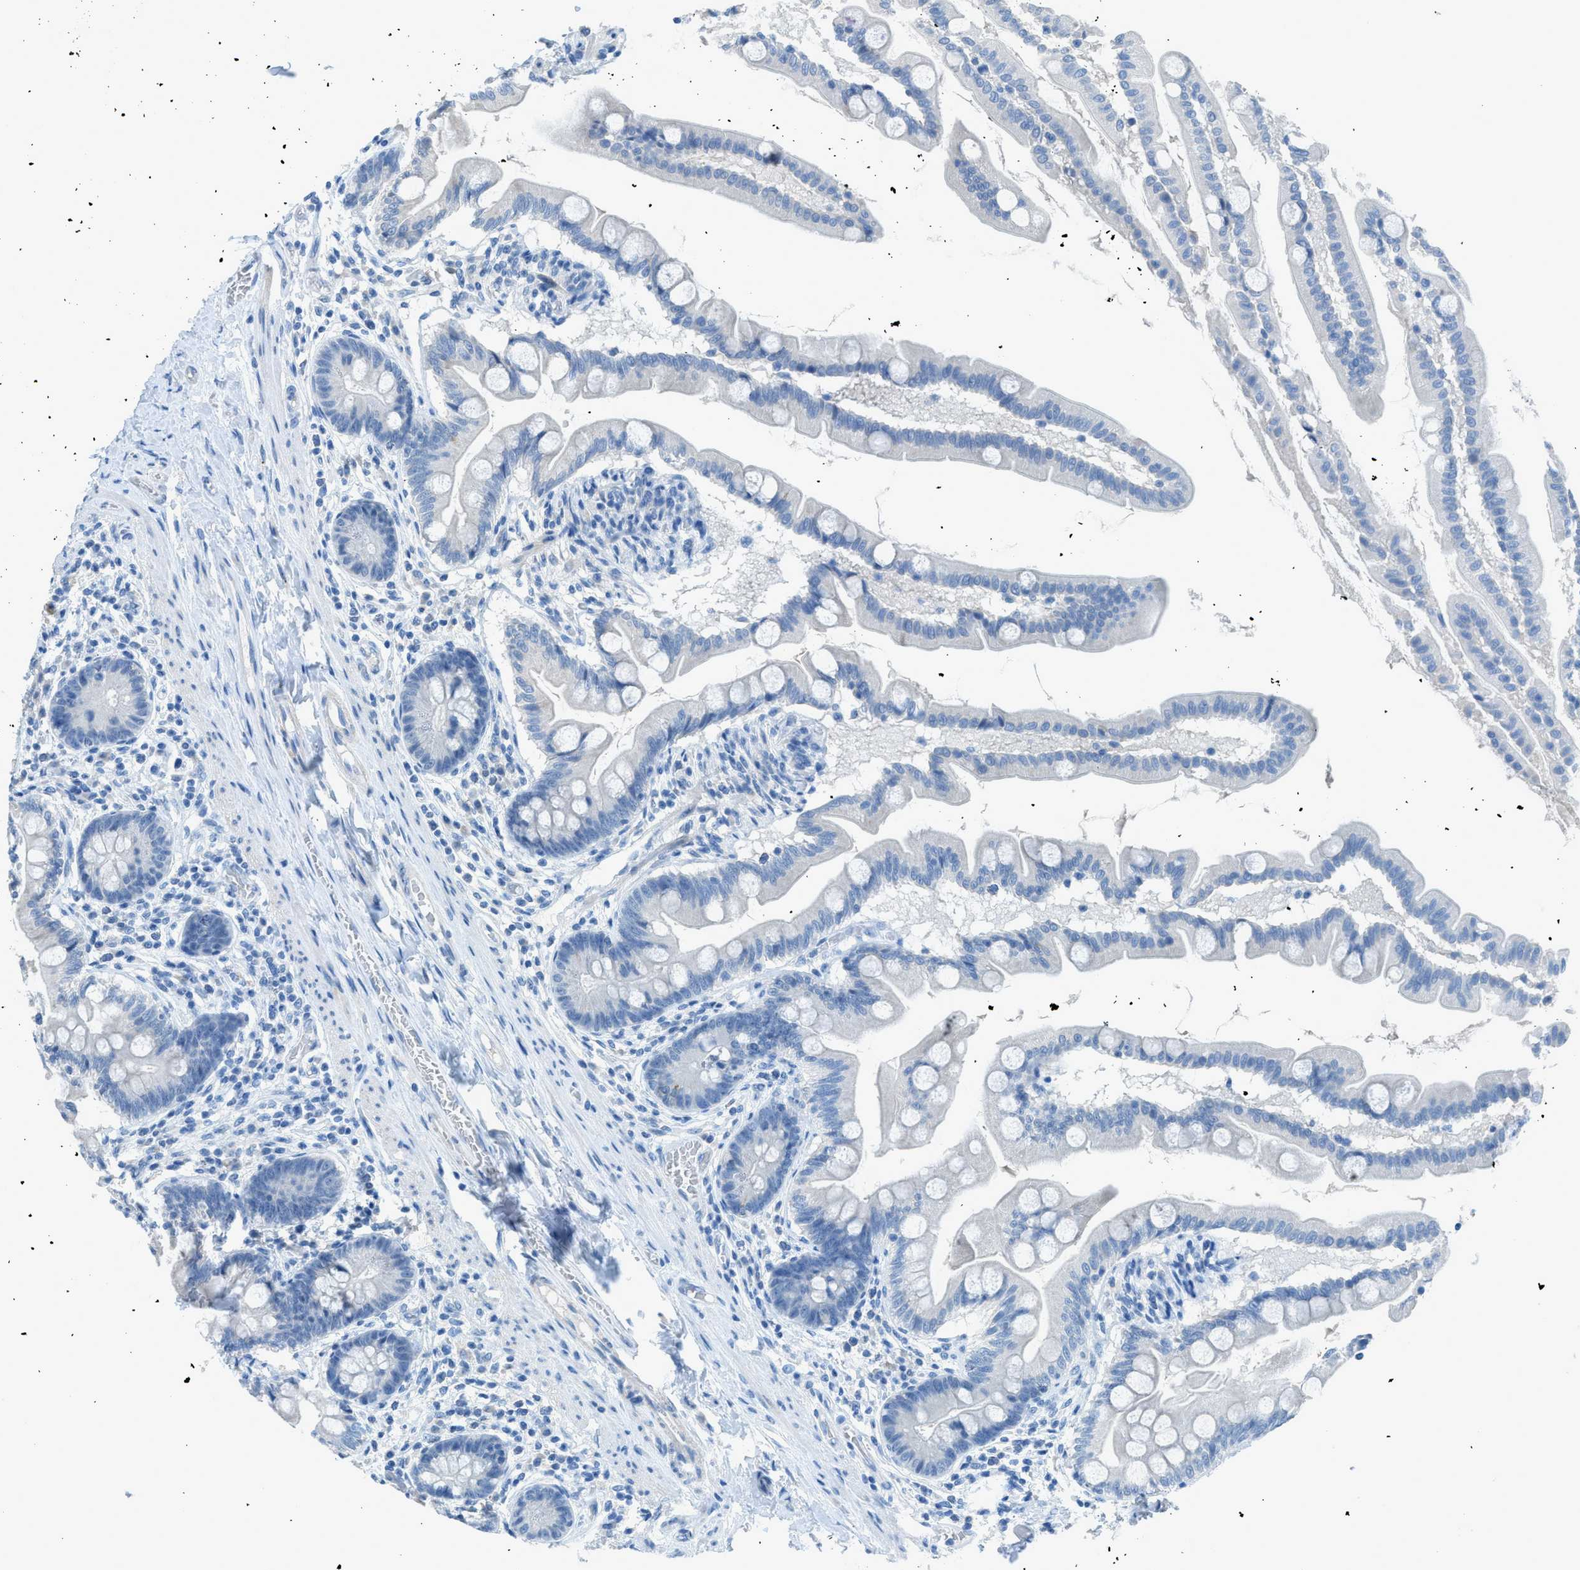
{"staining": {"intensity": "negative", "quantity": "none", "location": "none"}, "tissue": "small intestine", "cell_type": "Glandular cells", "image_type": "normal", "snomed": [{"axis": "morphology", "description": "Normal tissue, NOS"}, {"axis": "topography", "description": "Small intestine"}], "caption": "Immunohistochemistry image of normal human small intestine stained for a protein (brown), which demonstrates no expression in glandular cells.", "gene": "ACAN", "patient": {"sex": "female", "age": 56}}